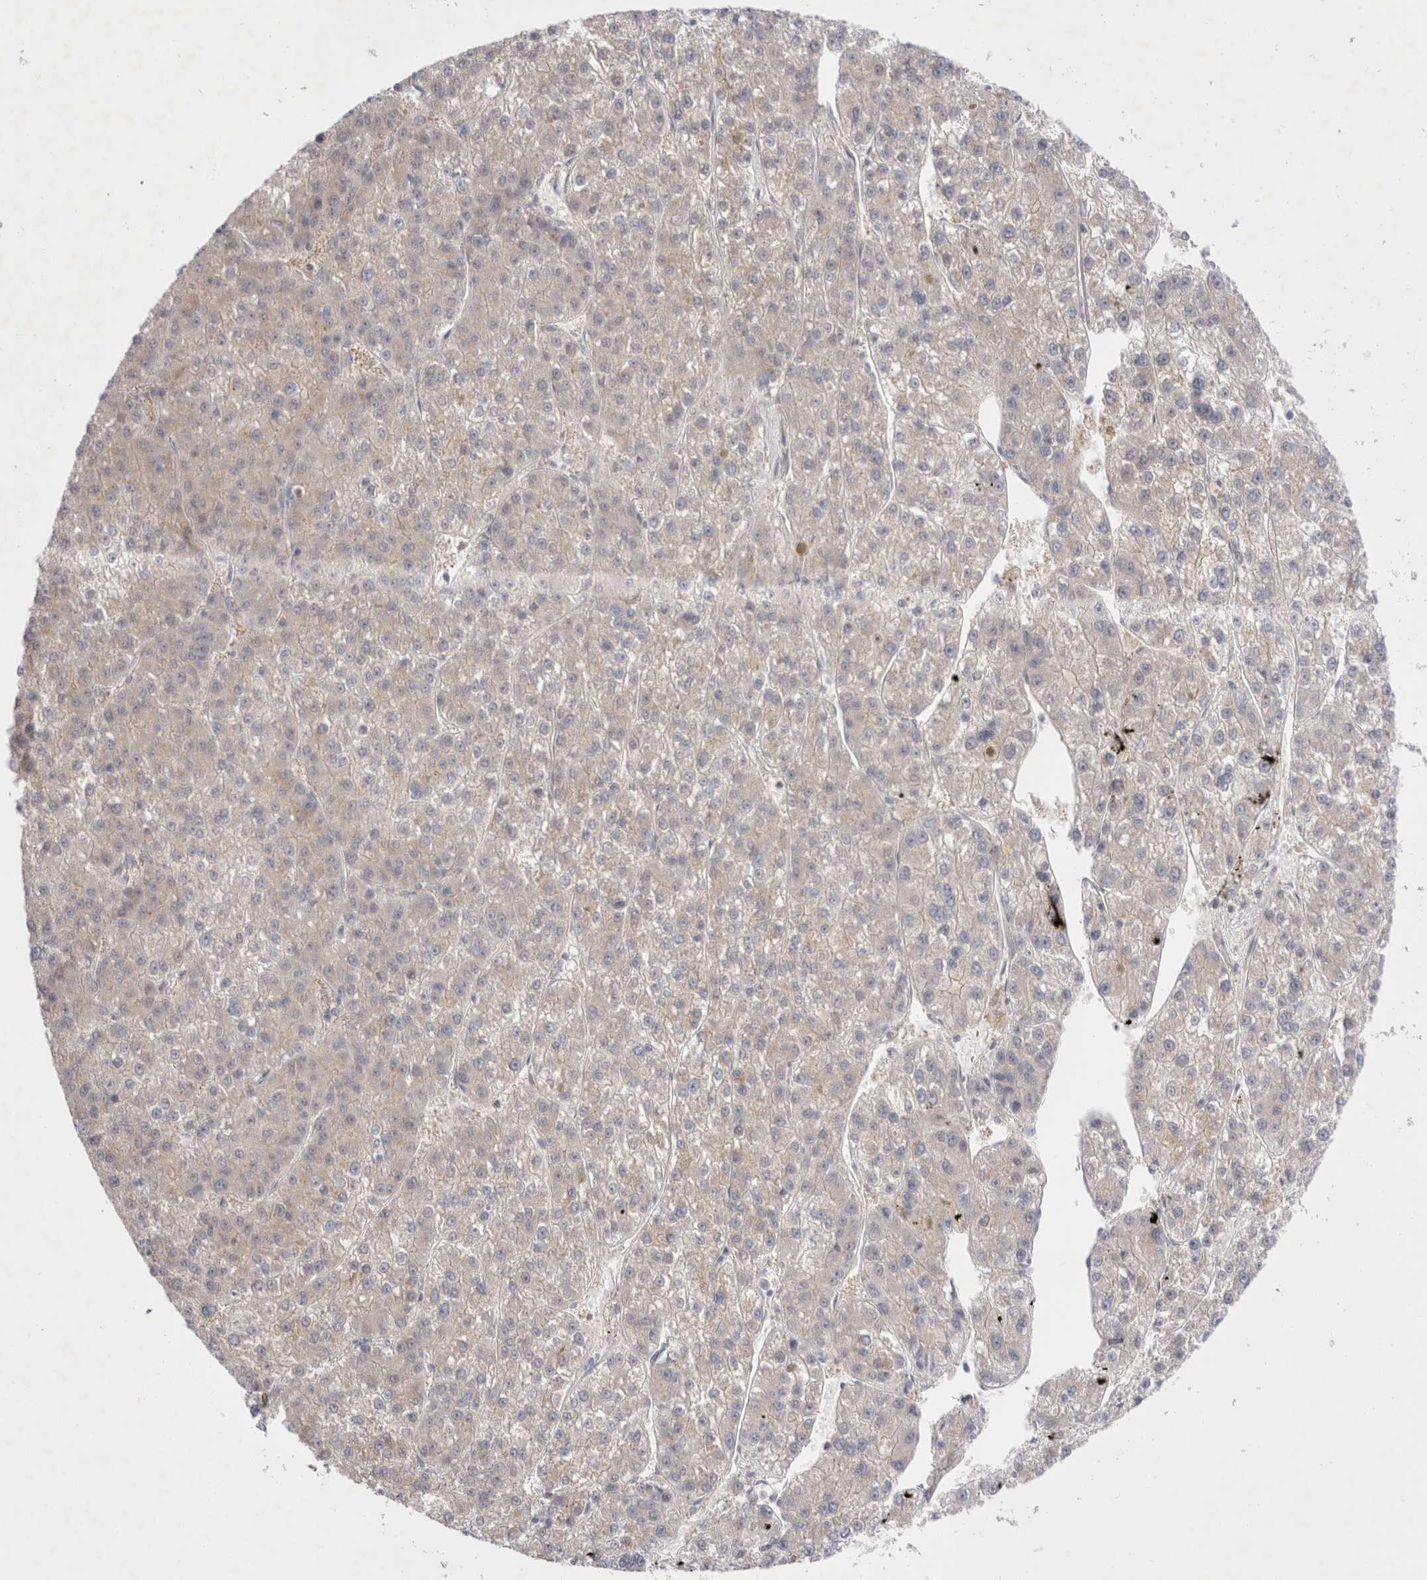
{"staining": {"intensity": "weak", "quantity": "25%-75%", "location": "cytoplasmic/membranous"}, "tissue": "liver cancer", "cell_type": "Tumor cells", "image_type": "cancer", "snomed": [{"axis": "morphology", "description": "Carcinoma, Hepatocellular, NOS"}, {"axis": "topography", "description": "Liver"}], "caption": "Hepatocellular carcinoma (liver) stained with a brown dye reveals weak cytoplasmic/membranous positive positivity in approximately 25%-75% of tumor cells.", "gene": "SPINK2", "patient": {"sex": "female", "age": 73}}